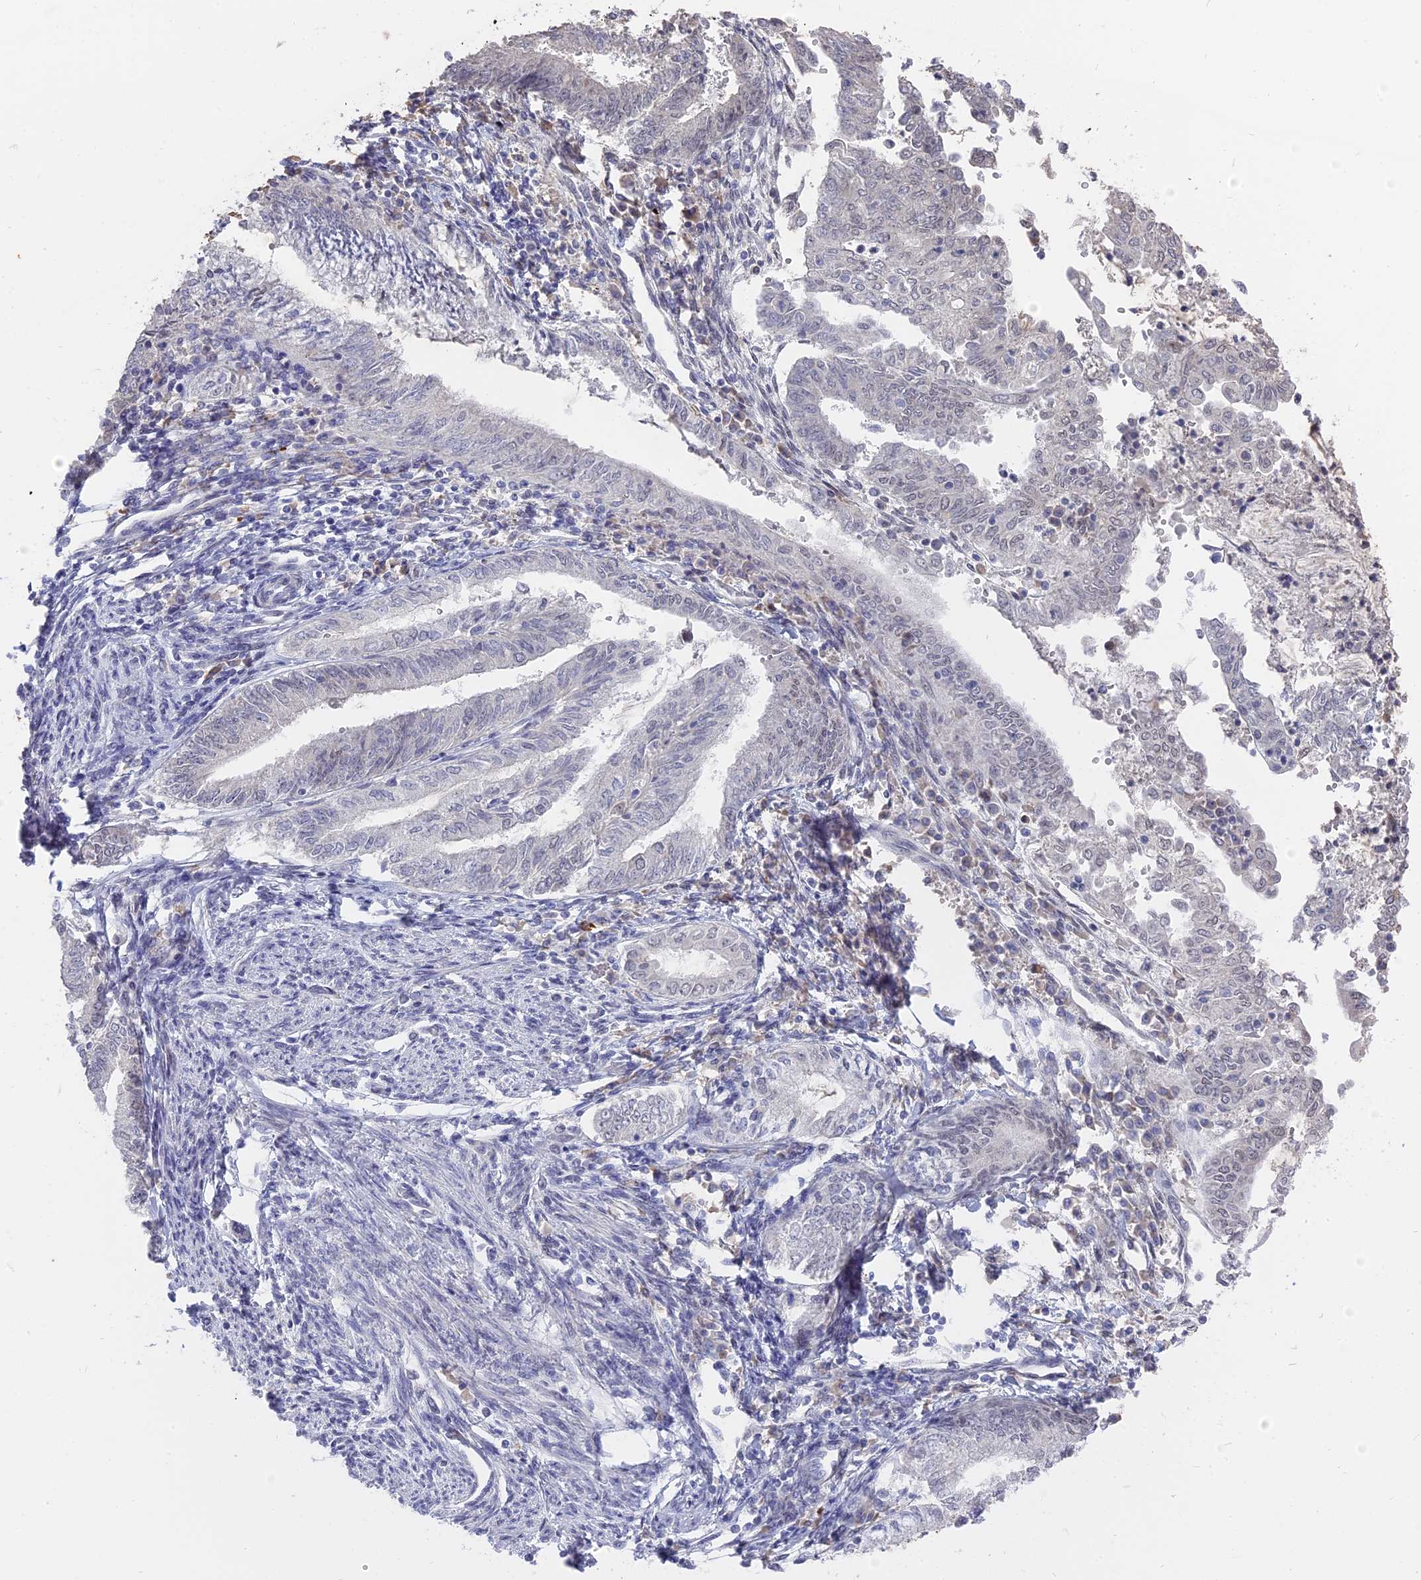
{"staining": {"intensity": "negative", "quantity": "none", "location": "none"}, "tissue": "endometrial cancer", "cell_type": "Tumor cells", "image_type": "cancer", "snomed": [{"axis": "morphology", "description": "Adenocarcinoma, NOS"}, {"axis": "topography", "description": "Endometrium"}], "caption": "A photomicrograph of endometrial adenocarcinoma stained for a protein exhibits no brown staining in tumor cells. Brightfield microscopy of immunohistochemistry stained with DAB (3,3'-diaminobenzidine) (brown) and hematoxylin (blue), captured at high magnification.", "gene": "NR1H3", "patient": {"sex": "female", "age": 66}}